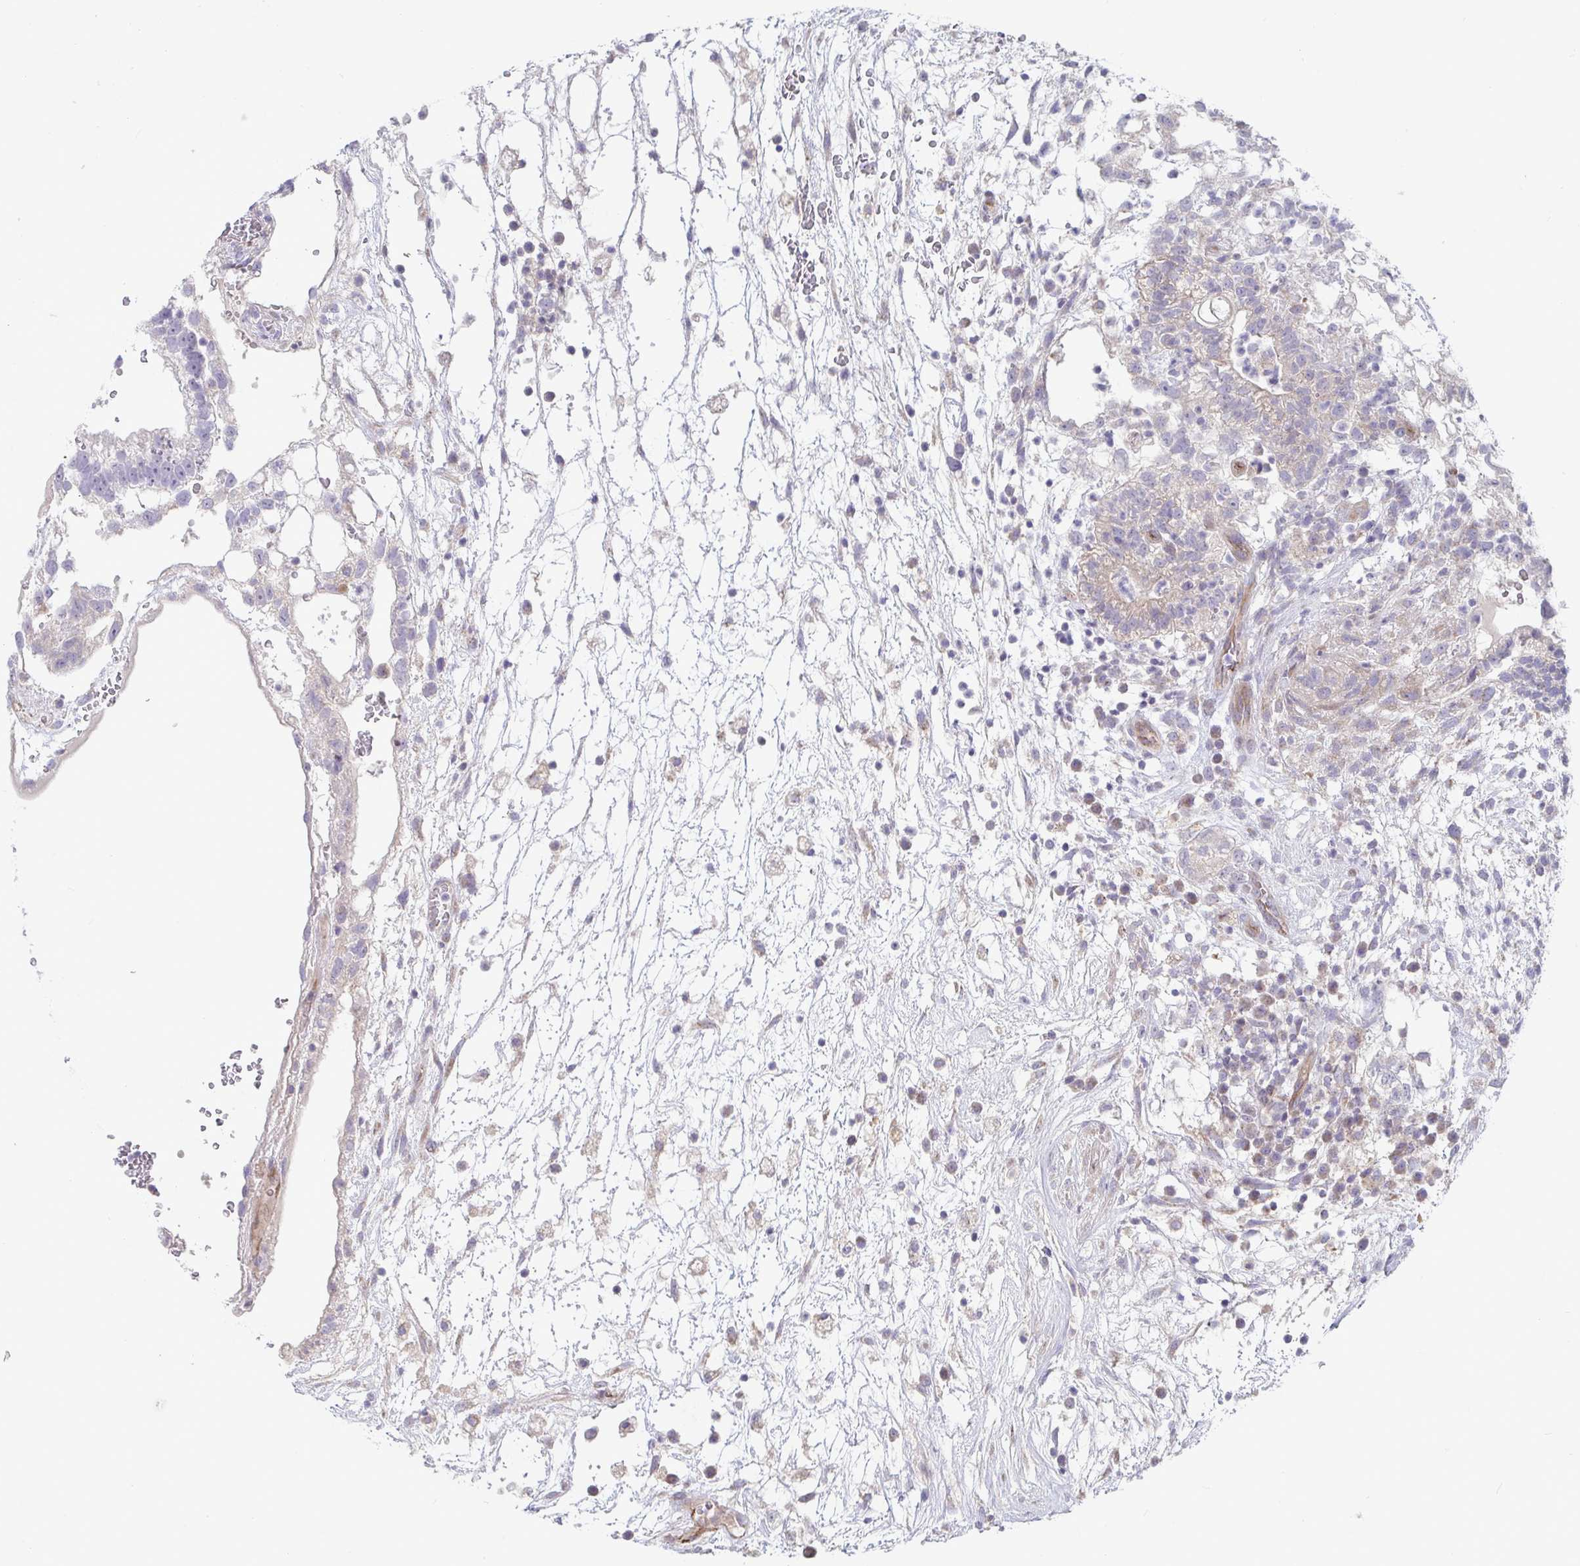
{"staining": {"intensity": "negative", "quantity": "none", "location": "none"}, "tissue": "testis cancer", "cell_type": "Tumor cells", "image_type": "cancer", "snomed": [{"axis": "morphology", "description": "Normal tissue, NOS"}, {"axis": "morphology", "description": "Carcinoma, Embryonal, NOS"}, {"axis": "topography", "description": "Testis"}], "caption": "Embryonal carcinoma (testis) was stained to show a protein in brown. There is no significant positivity in tumor cells.", "gene": "IL37", "patient": {"sex": "male", "age": 32}}